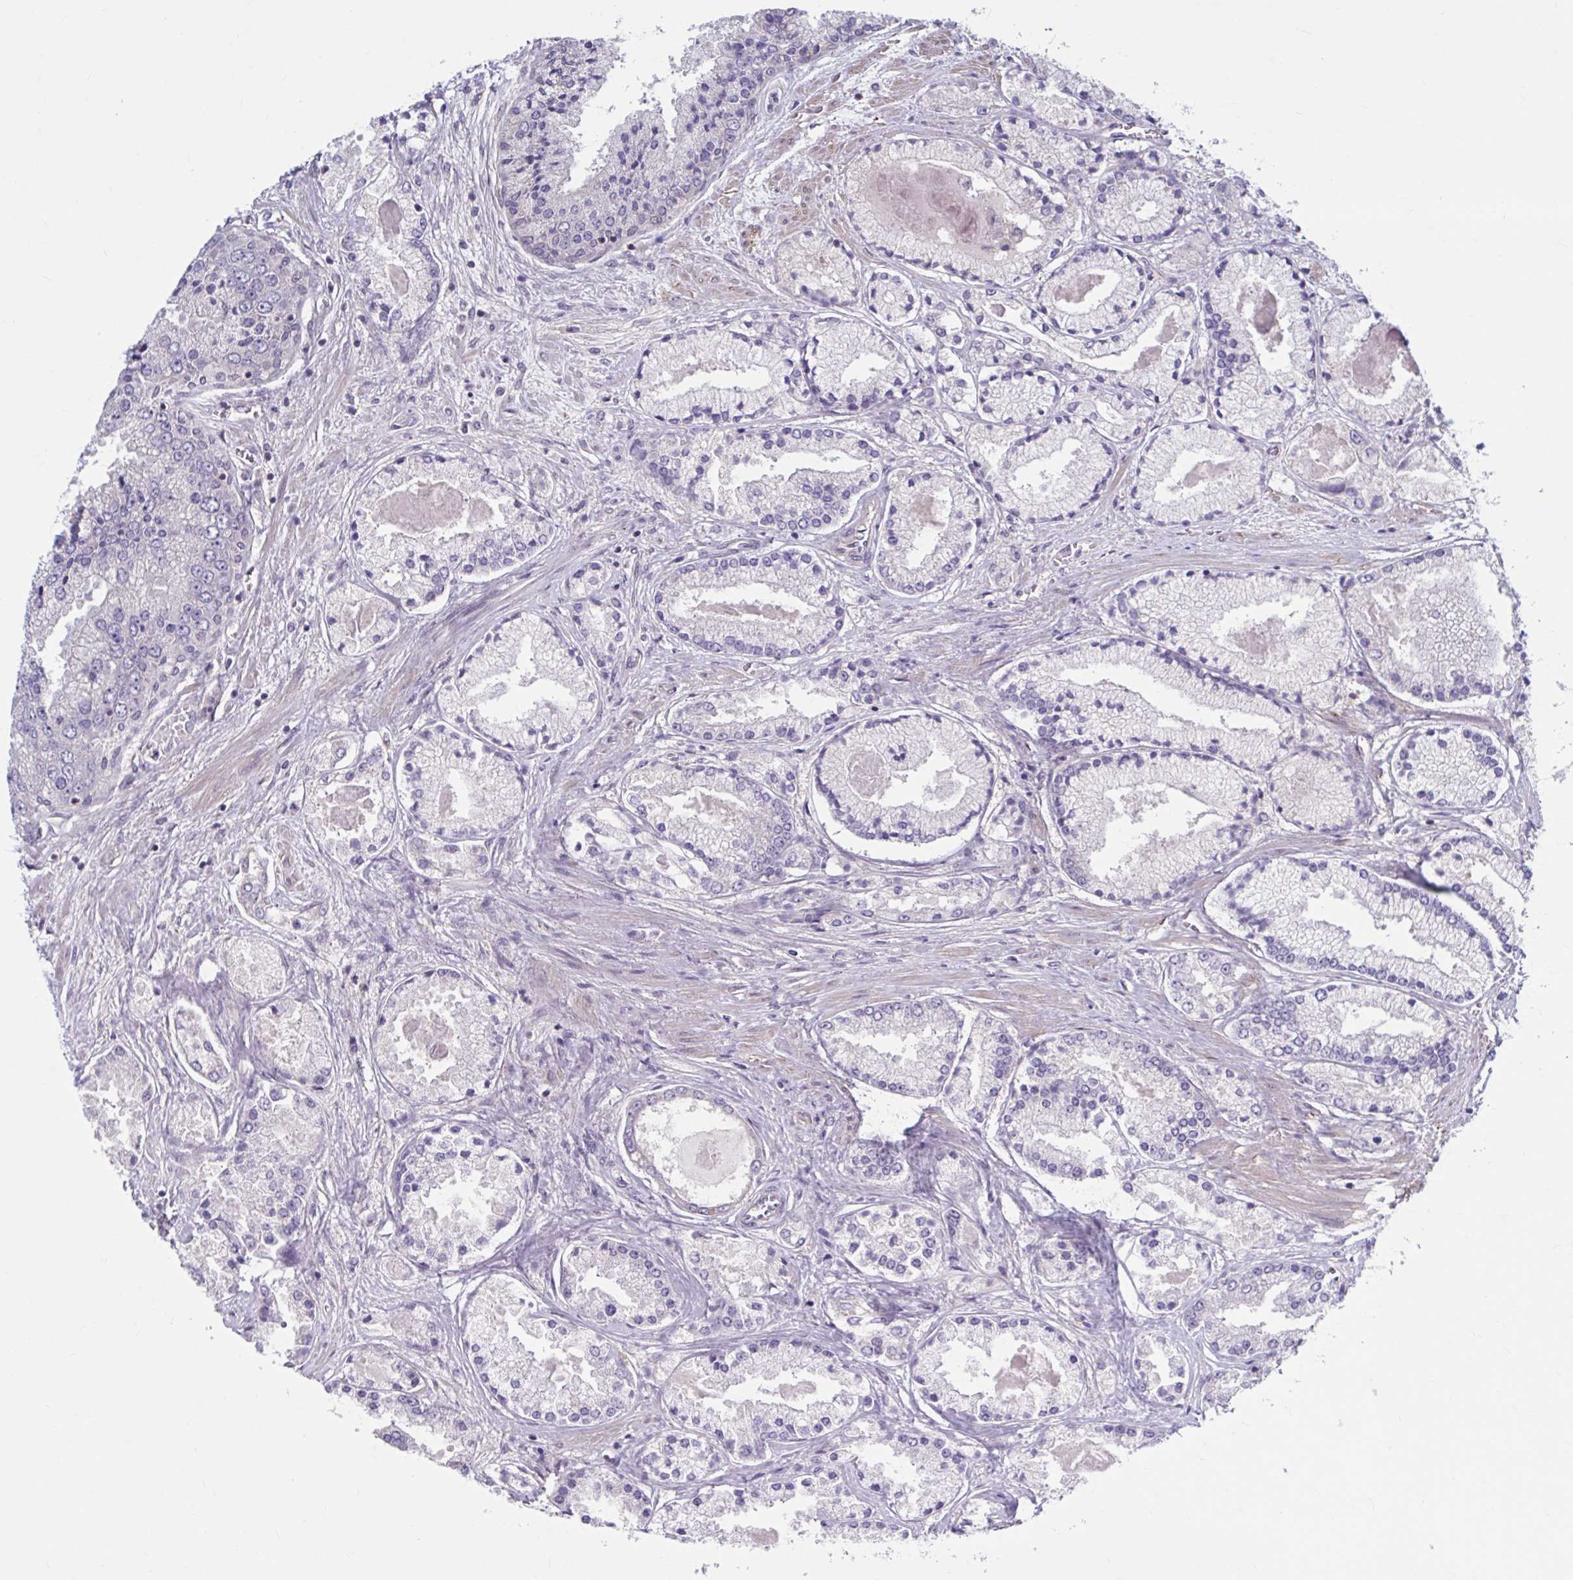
{"staining": {"intensity": "negative", "quantity": "none", "location": "none"}, "tissue": "prostate cancer", "cell_type": "Tumor cells", "image_type": "cancer", "snomed": [{"axis": "morphology", "description": "Adenocarcinoma, High grade"}, {"axis": "topography", "description": "Prostate"}], "caption": "A high-resolution histopathology image shows immunohistochemistry (IHC) staining of prostate cancer (high-grade adenocarcinoma), which displays no significant expression in tumor cells.", "gene": "CHST3", "patient": {"sex": "male", "age": 67}}